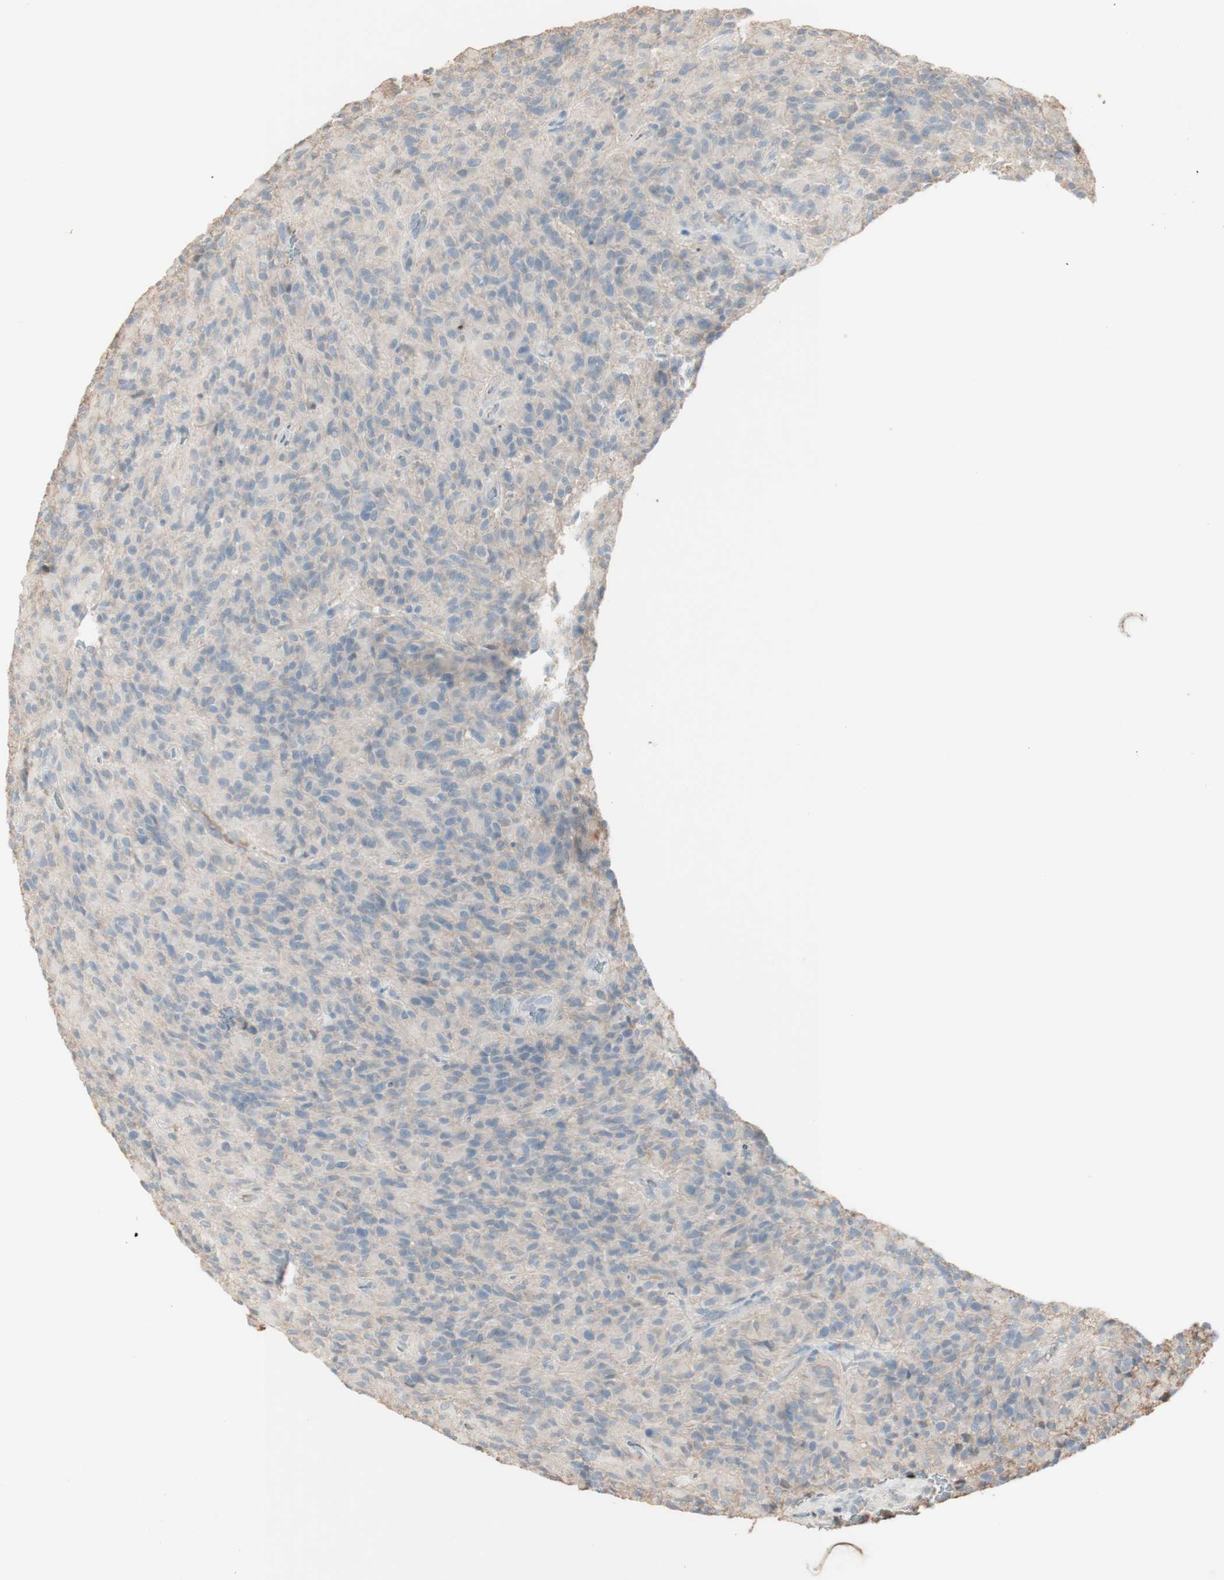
{"staining": {"intensity": "negative", "quantity": "none", "location": "none"}, "tissue": "glioma", "cell_type": "Tumor cells", "image_type": "cancer", "snomed": [{"axis": "morphology", "description": "Glioma, malignant, High grade"}, {"axis": "topography", "description": "Brain"}], "caption": "An image of human high-grade glioma (malignant) is negative for staining in tumor cells.", "gene": "IFNG", "patient": {"sex": "male", "age": 71}}